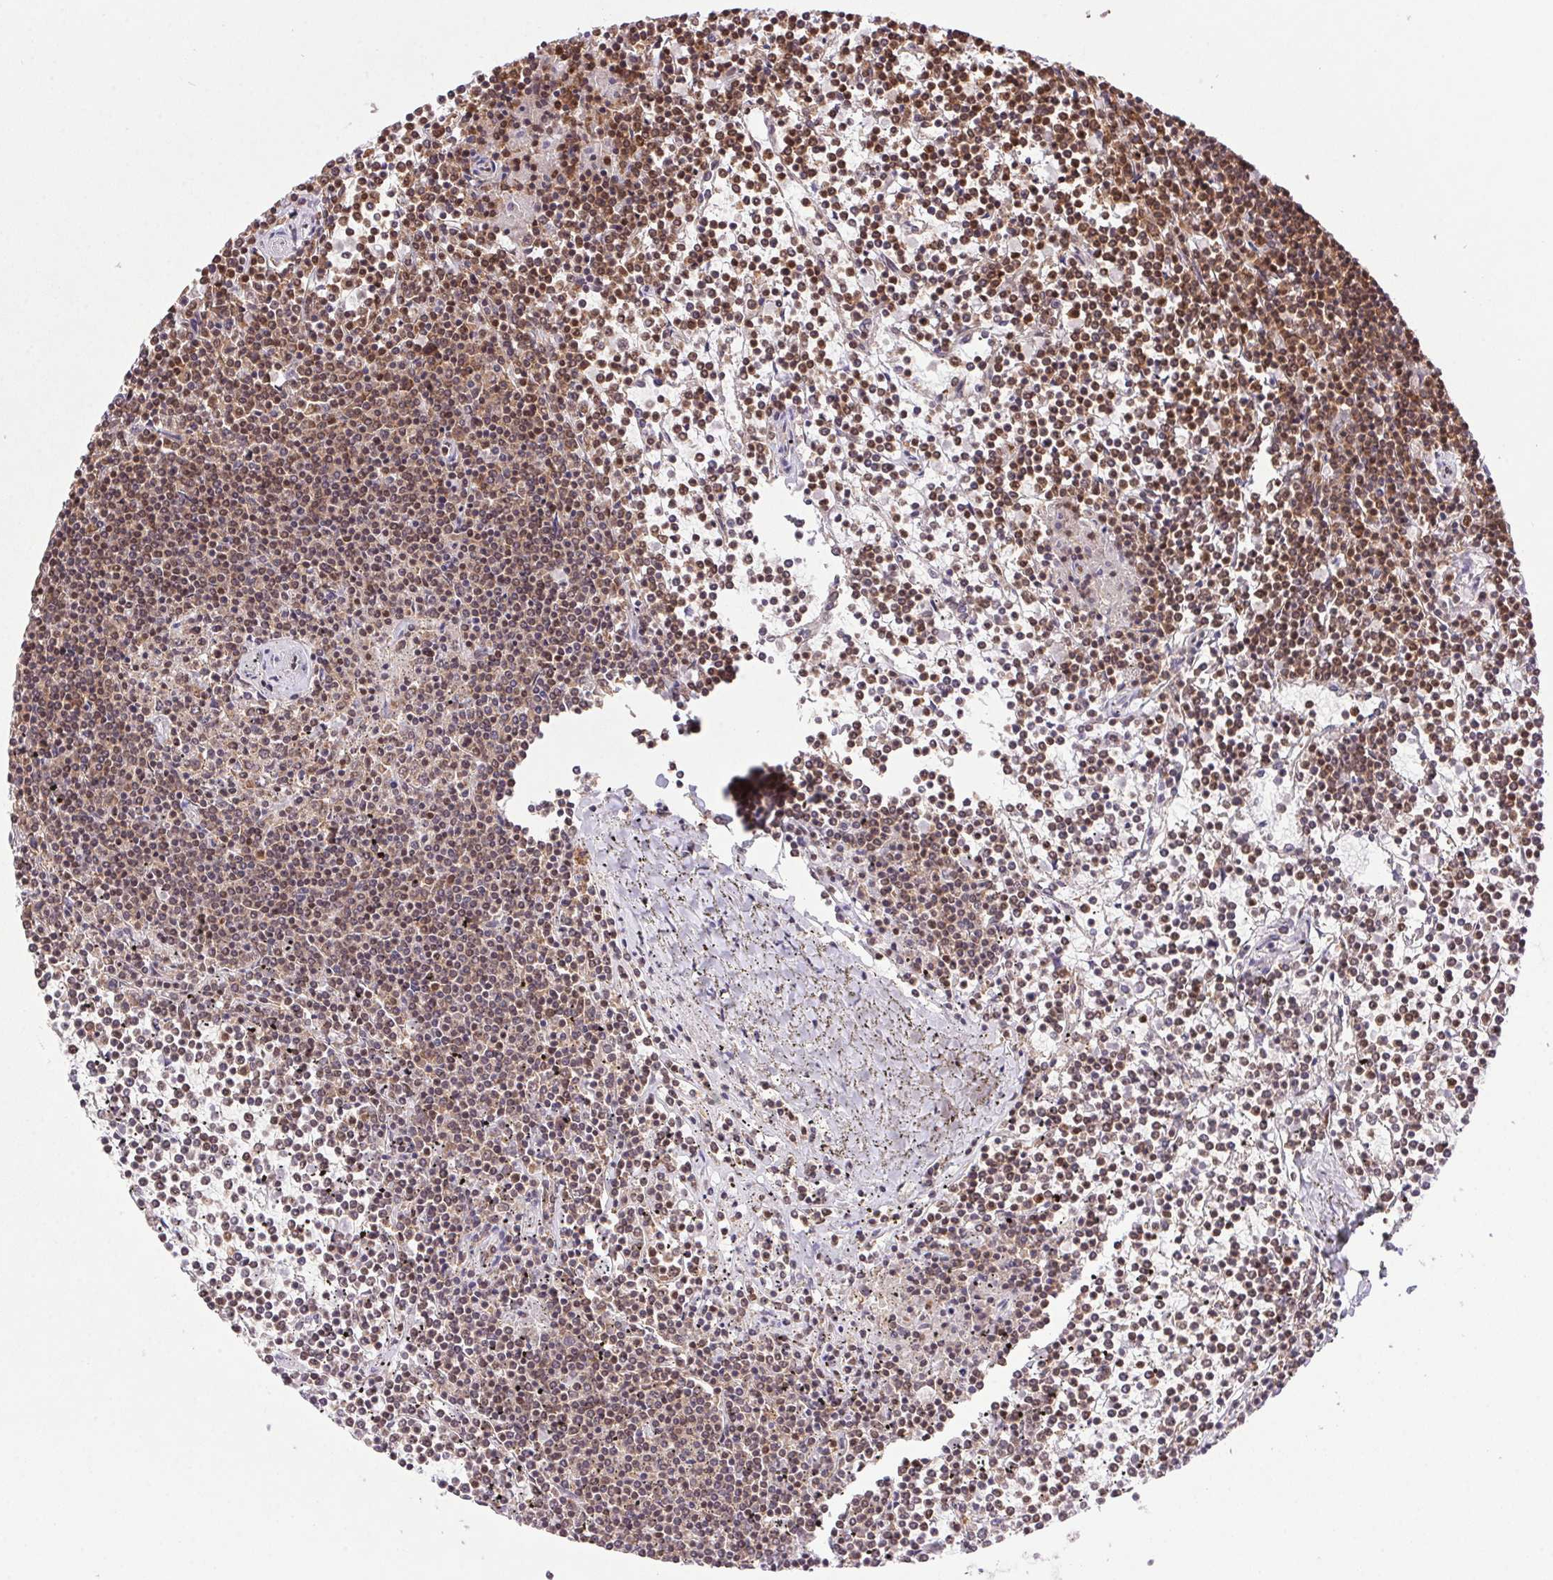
{"staining": {"intensity": "moderate", "quantity": ">75%", "location": "nuclear"}, "tissue": "lymphoma", "cell_type": "Tumor cells", "image_type": "cancer", "snomed": [{"axis": "morphology", "description": "Malignant lymphoma, non-Hodgkin's type, Low grade"}, {"axis": "topography", "description": "Spleen"}], "caption": "Protein positivity by immunohistochemistry shows moderate nuclear positivity in about >75% of tumor cells in lymphoma. Ihc stains the protein of interest in brown and the nuclei are stained blue.", "gene": "ZNF207", "patient": {"sex": "female", "age": 19}}